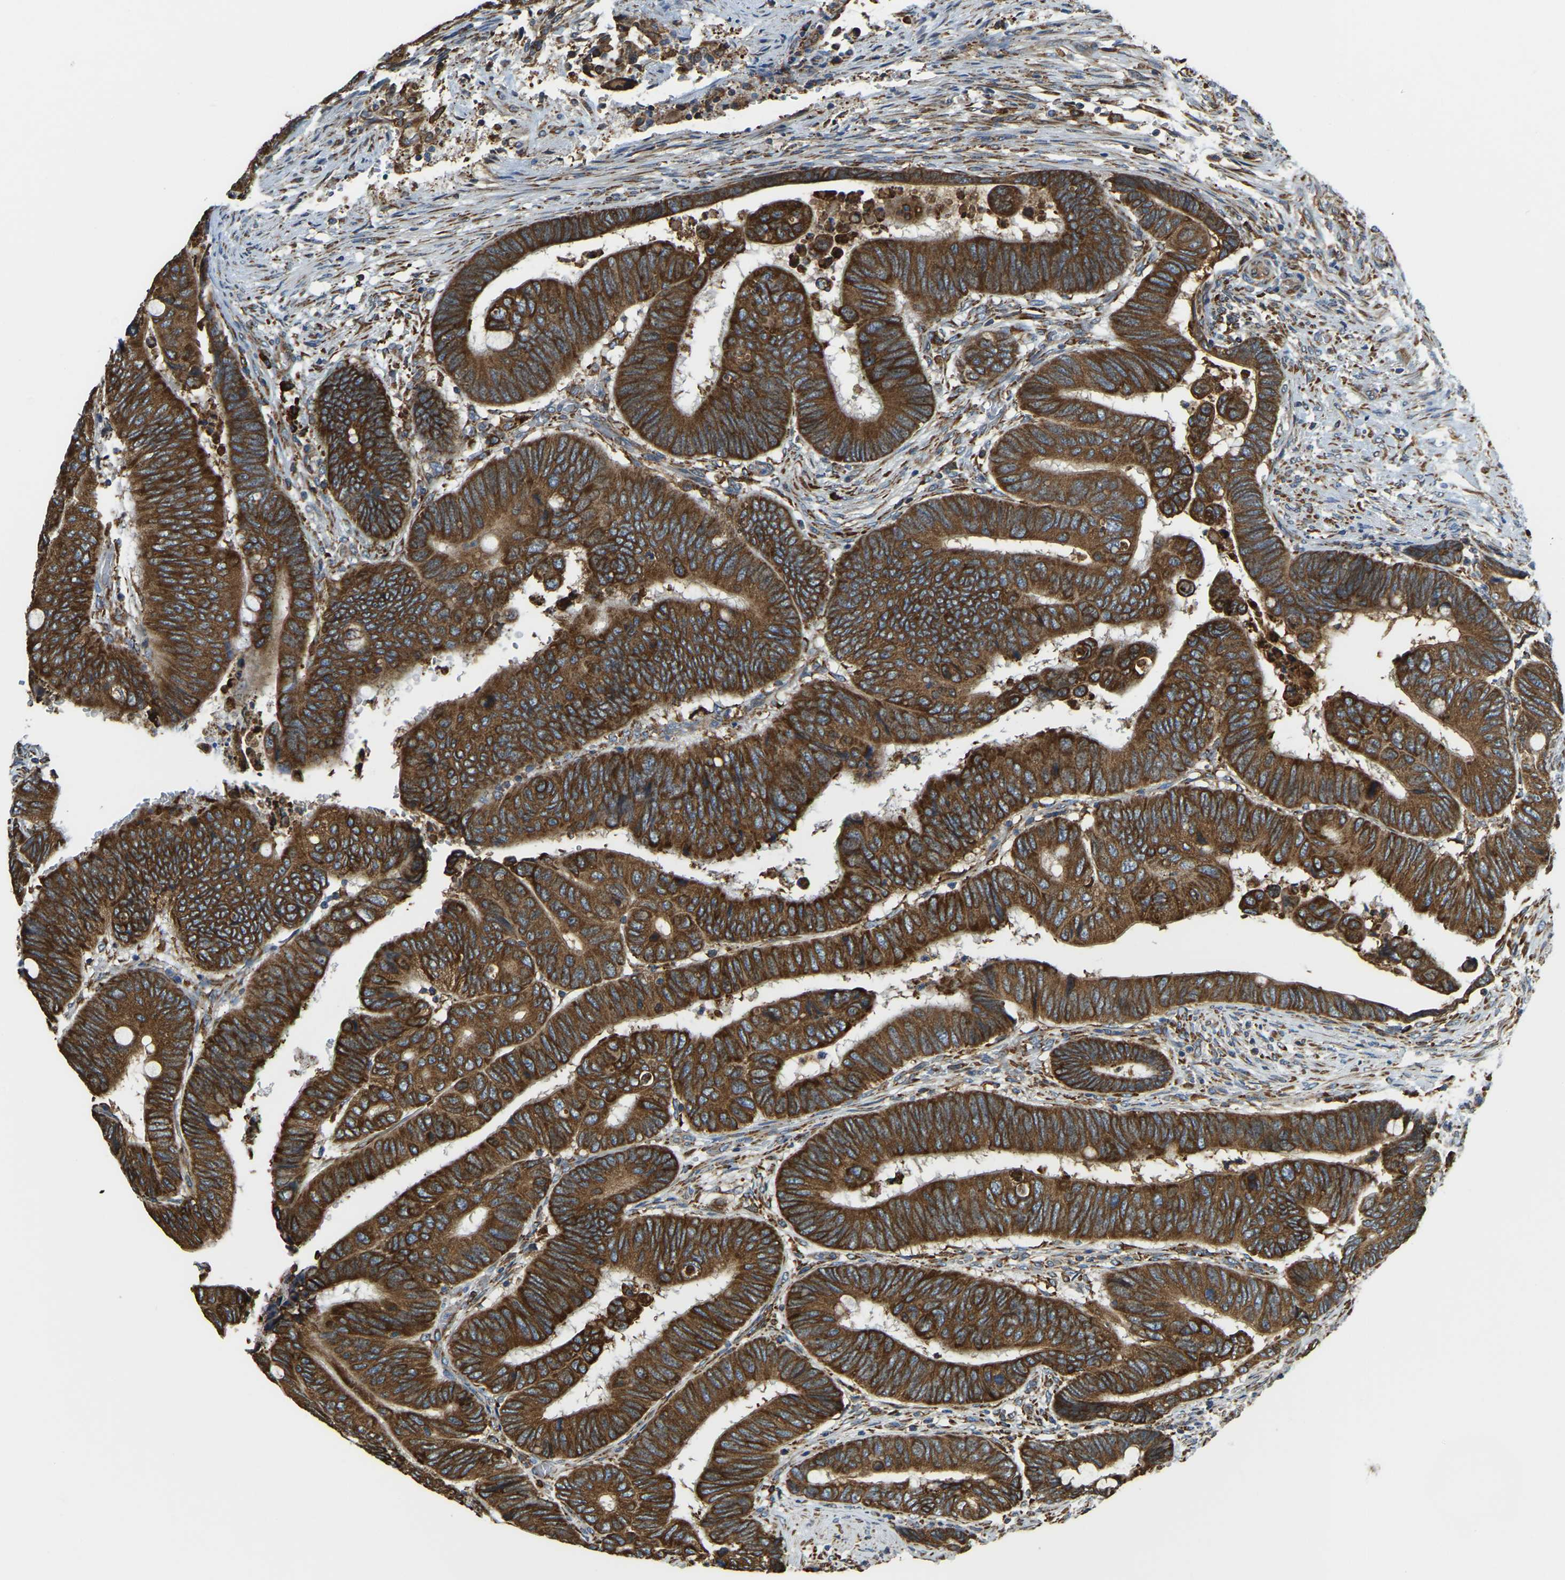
{"staining": {"intensity": "strong", "quantity": ">75%", "location": "cytoplasmic/membranous"}, "tissue": "colorectal cancer", "cell_type": "Tumor cells", "image_type": "cancer", "snomed": [{"axis": "morphology", "description": "Normal tissue, NOS"}, {"axis": "morphology", "description": "Adenocarcinoma, NOS"}, {"axis": "topography", "description": "Rectum"}, {"axis": "topography", "description": "Peripheral nerve tissue"}], "caption": "A micrograph showing strong cytoplasmic/membranous staining in about >75% of tumor cells in colorectal cancer (adenocarcinoma), as visualized by brown immunohistochemical staining.", "gene": "RNF115", "patient": {"sex": "male", "age": 92}}